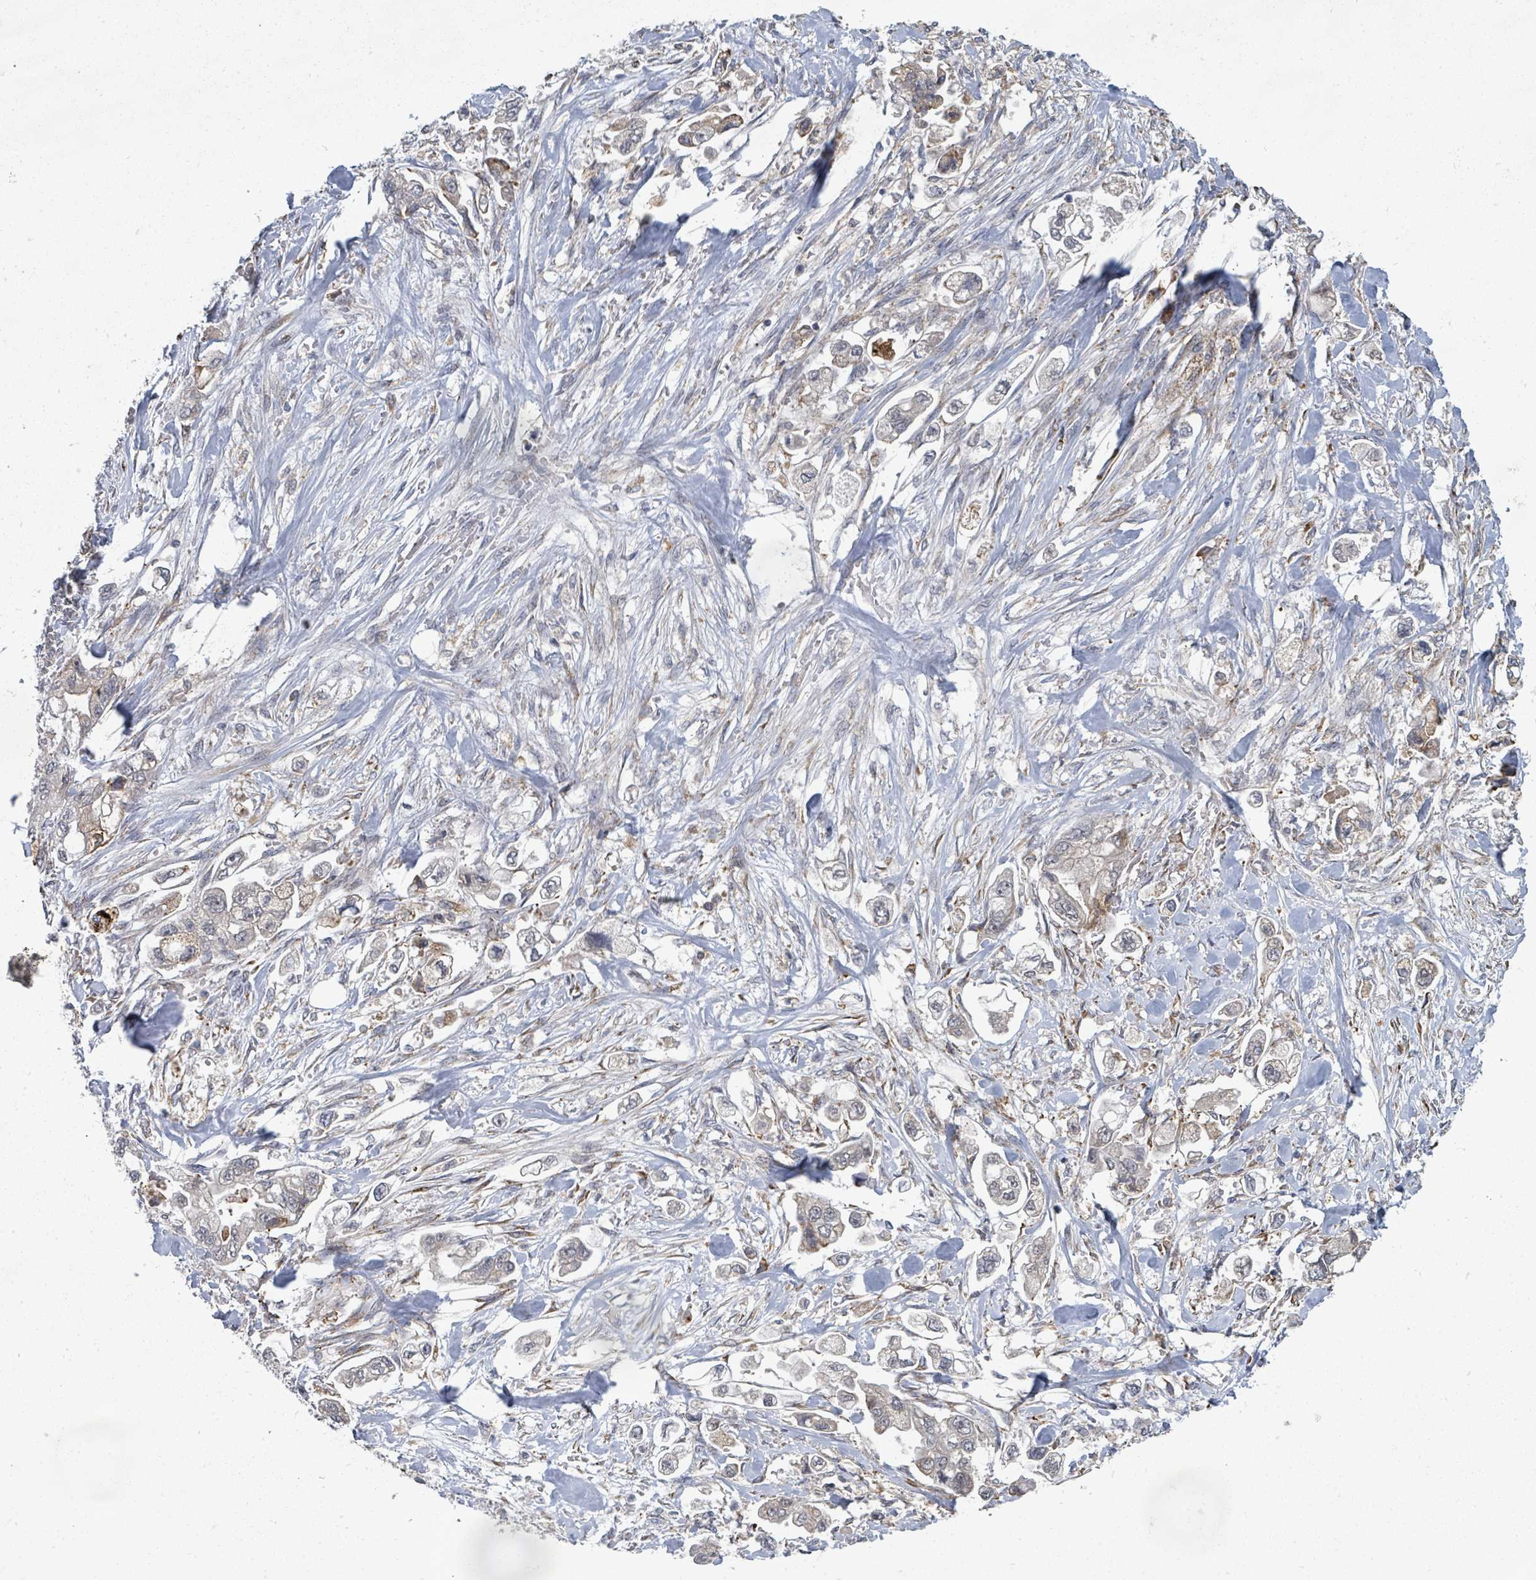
{"staining": {"intensity": "weak", "quantity": "<25%", "location": "cytoplasmic/membranous"}, "tissue": "stomach cancer", "cell_type": "Tumor cells", "image_type": "cancer", "snomed": [{"axis": "morphology", "description": "Adenocarcinoma, NOS"}, {"axis": "topography", "description": "Stomach"}], "caption": "This is a photomicrograph of immunohistochemistry (IHC) staining of stomach adenocarcinoma, which shows no positivity in tumor cells.", "gene": "SHROOM2", "patient": {"sex": "male", "age": 62}}